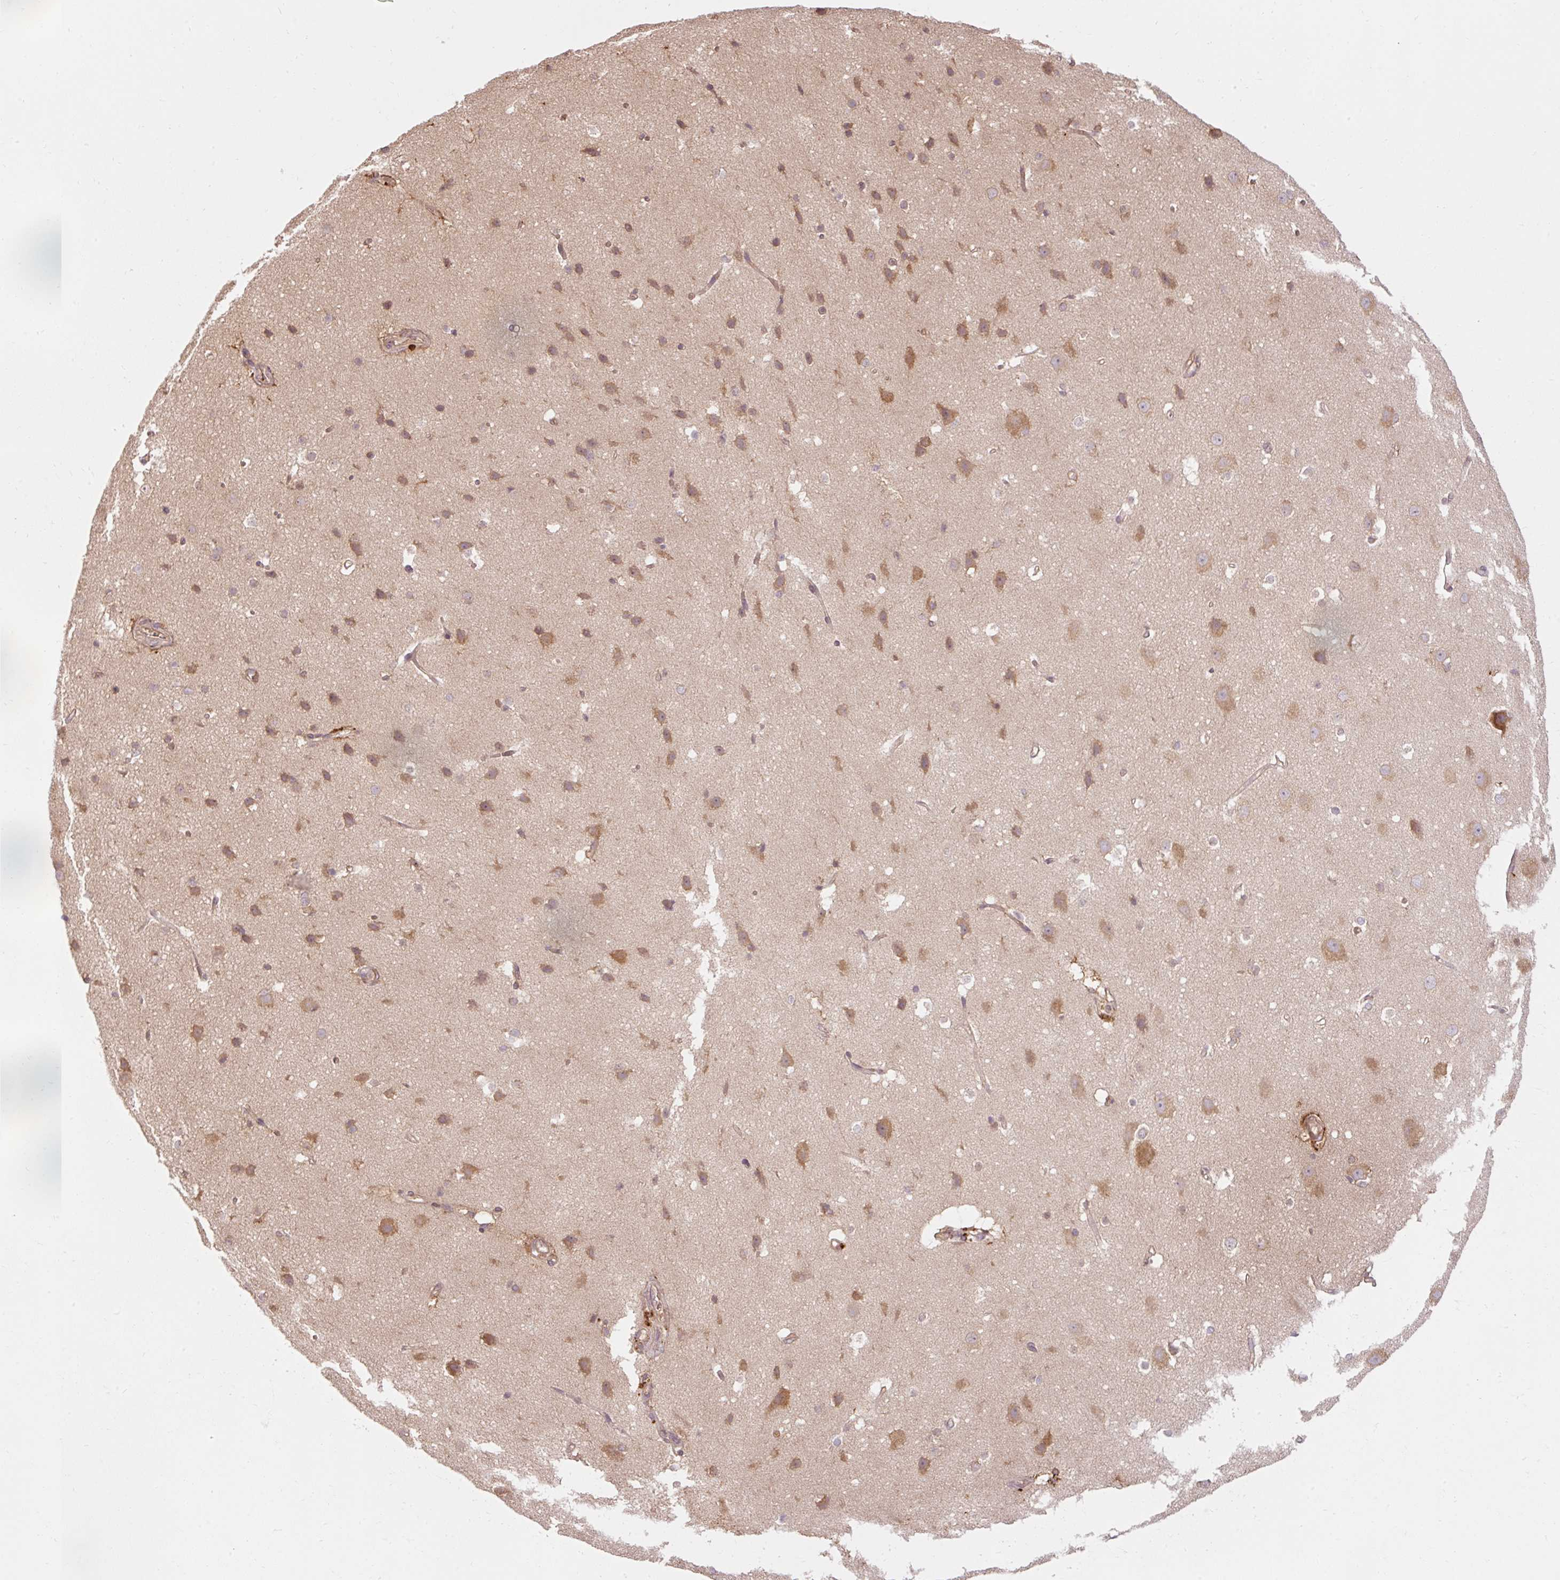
{"staining": {"intensity": "weak", "quantity": ">75%", "location": "cytoplasmic/membranous"}, "tissue": "cerebral cortex", "cell_type": "Endothelial cells", "image_type": "normal", "snomed": [{"axis": "morphology", "description": "Normal tissue, NOS"}, {"axis": "topography", "description": "Cerebral cortex"}], "caption": "Immunohistochemistry (DAB (3,3'-diaminobenzidine)) staining of normal cerebral cortex displays weak cytoplasmic/membranous protein expression in about >75% of endothelial cells. Ihc stains the protein of interest in brown and the nuclei are stained blue.", "gene": "PDAP1", "patient": {"sex": "male", "age": 37}}